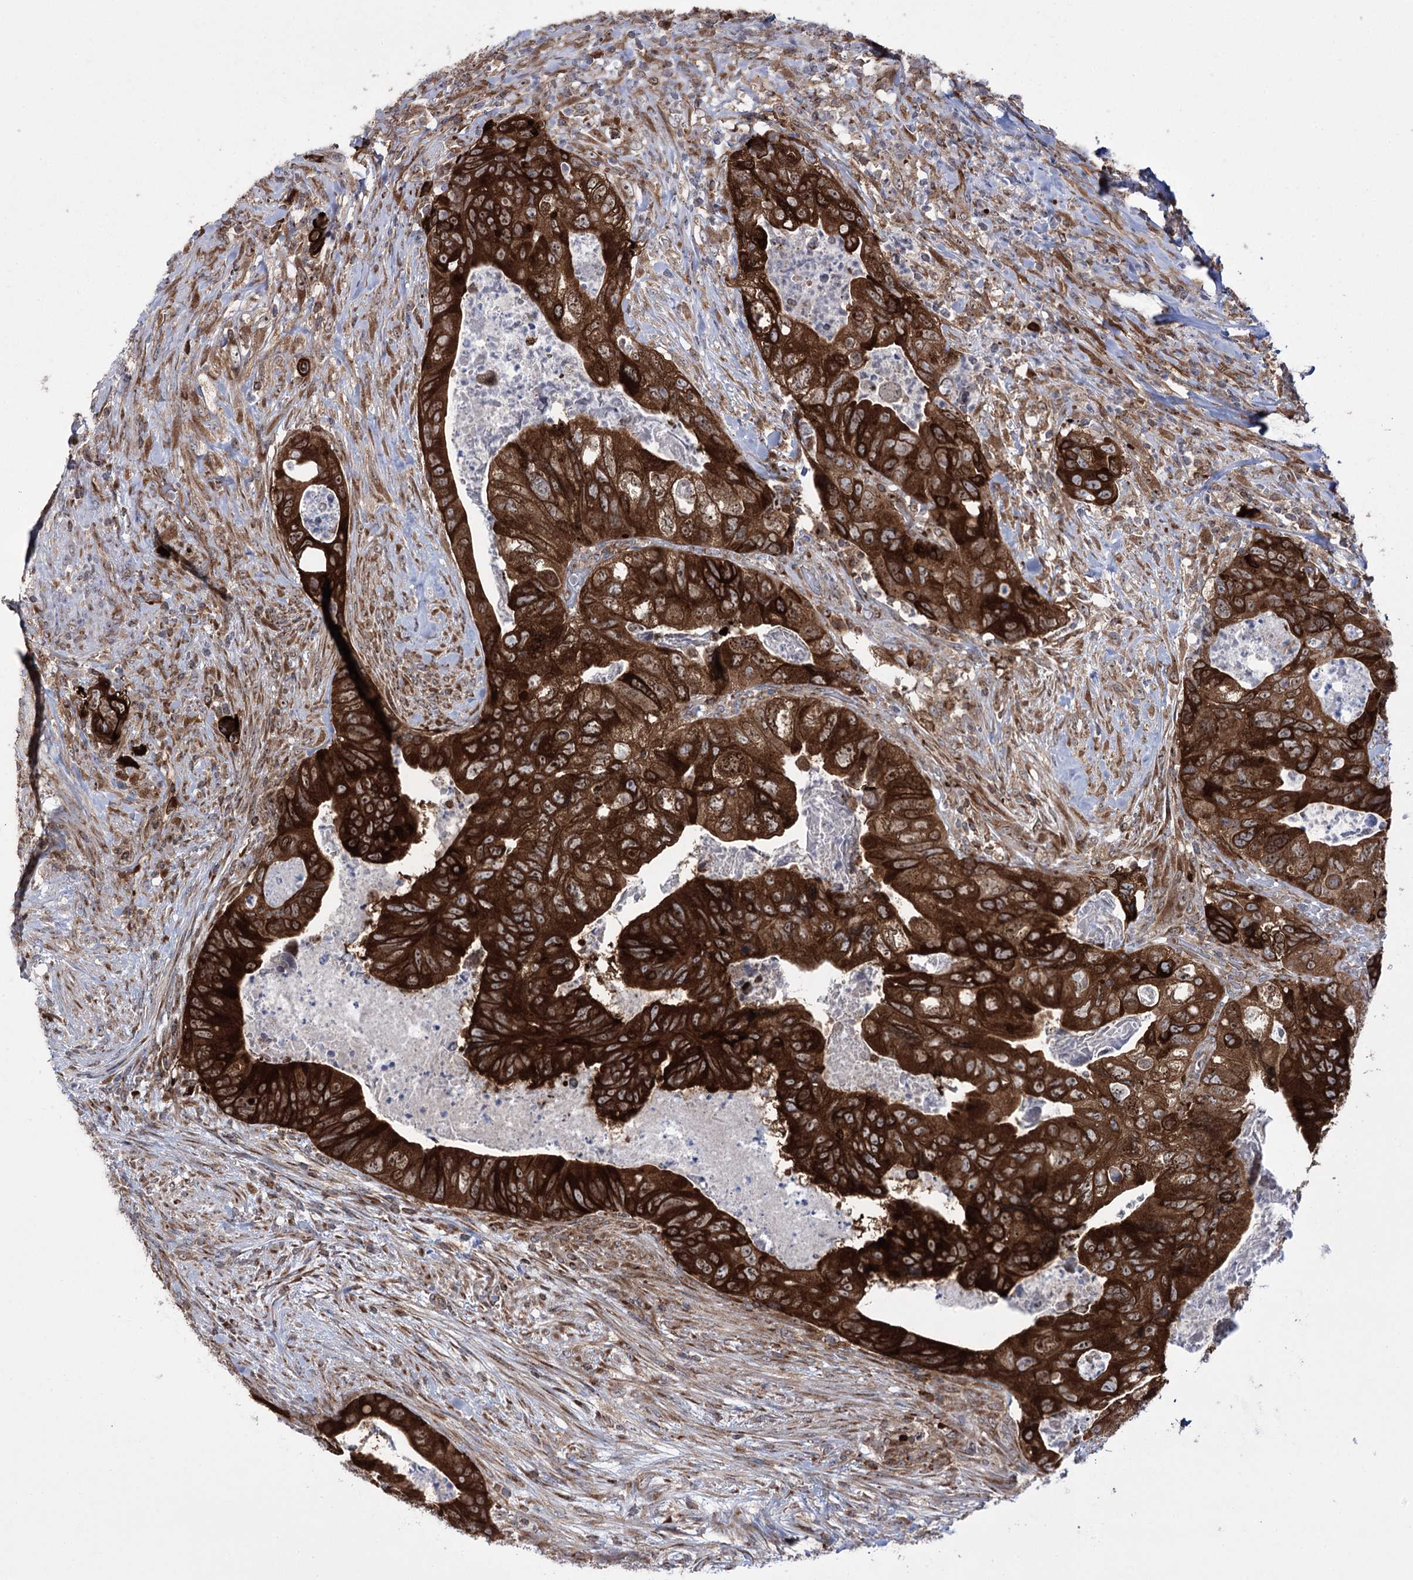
{"staining": {"intensity": "strong", "quantity": ">75%", "location": "cytoplasmic/membranous"}, "tissue": "colorectal cancer", "cell_type": "Tumor cells", "image_type": "cancer", "snomed": [{"axis": "morphology", "description": "Adenocarcinoma, NOS"}, {"axis": "topography", "description": "Rectum"}], "caption": "Protein expression analysis of adenocarcinoma (colorectal) reveals strong cytoplasmic/membranous positivity in about >75% of tumor cells. The protein is stained brown, and the nuclei are stained in blue (DAB IHC with brightfield microscopy, high magnification).", "gene": "ZNF622", "patient": {"sex": "male", "age": 63}}